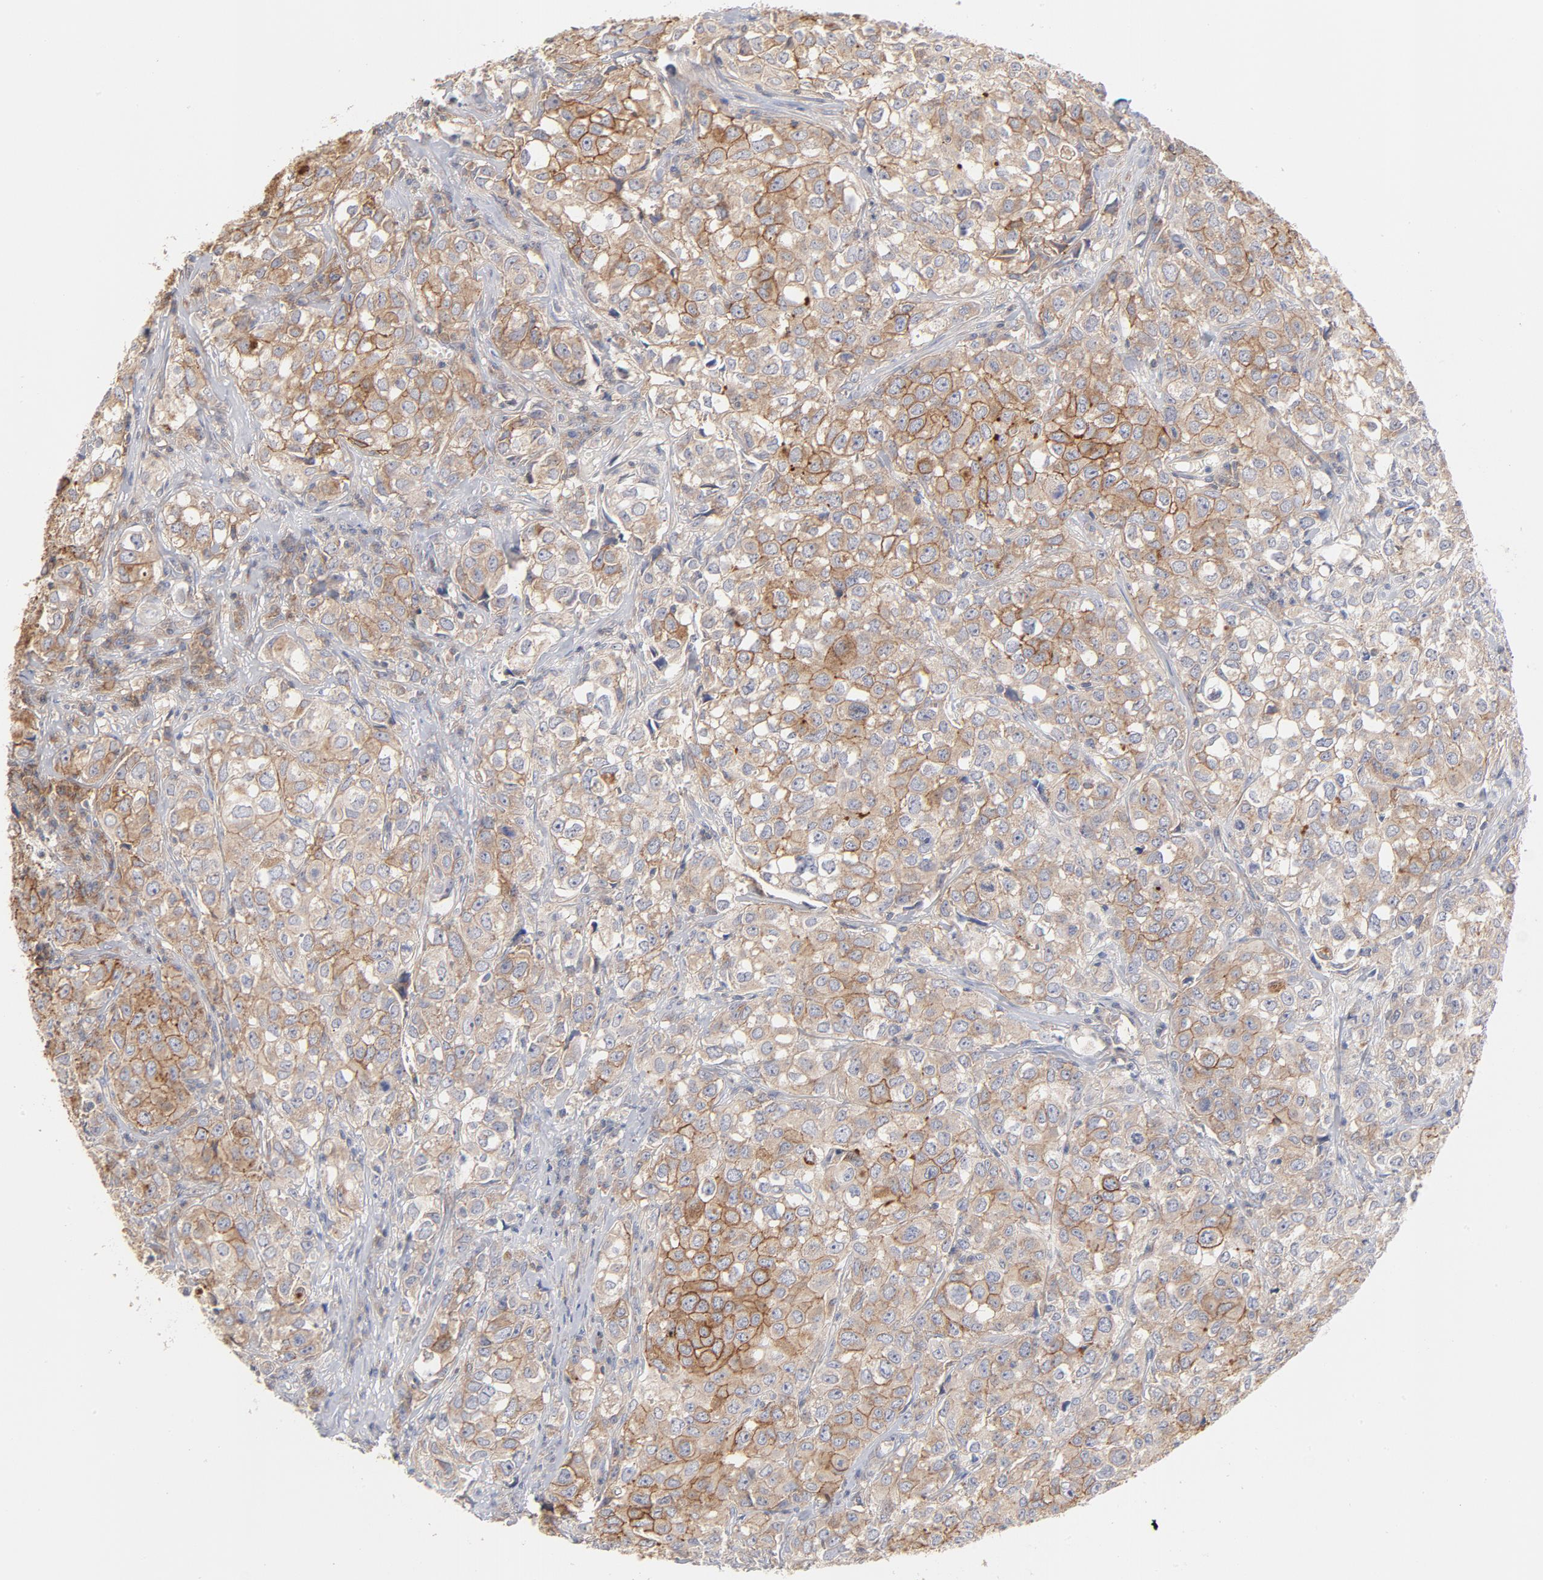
{"staining": {"intensity": "moderate", "quantity": ">75%", "location": "cytoplasmic/membranous"}, "tissue": "urothelial cancer", "cell_type": "Tumor cells", "image_type": "cancer", "snomed": [{"axis": "morphology", "description": "Urothelial carcinoma, High grade"}, {"axis": "topography", "description": "Urinary bladder"}], "caption": "Immunohistochemistry photomicrograph of urothelial cancer stained for a protein (brown), which reveals medium levels of moderate cytoplasmic/membranous positivity in about >75% of tumor cells.", "gene": "SETD3", "patient": {"sex": "female", "age": 75}}